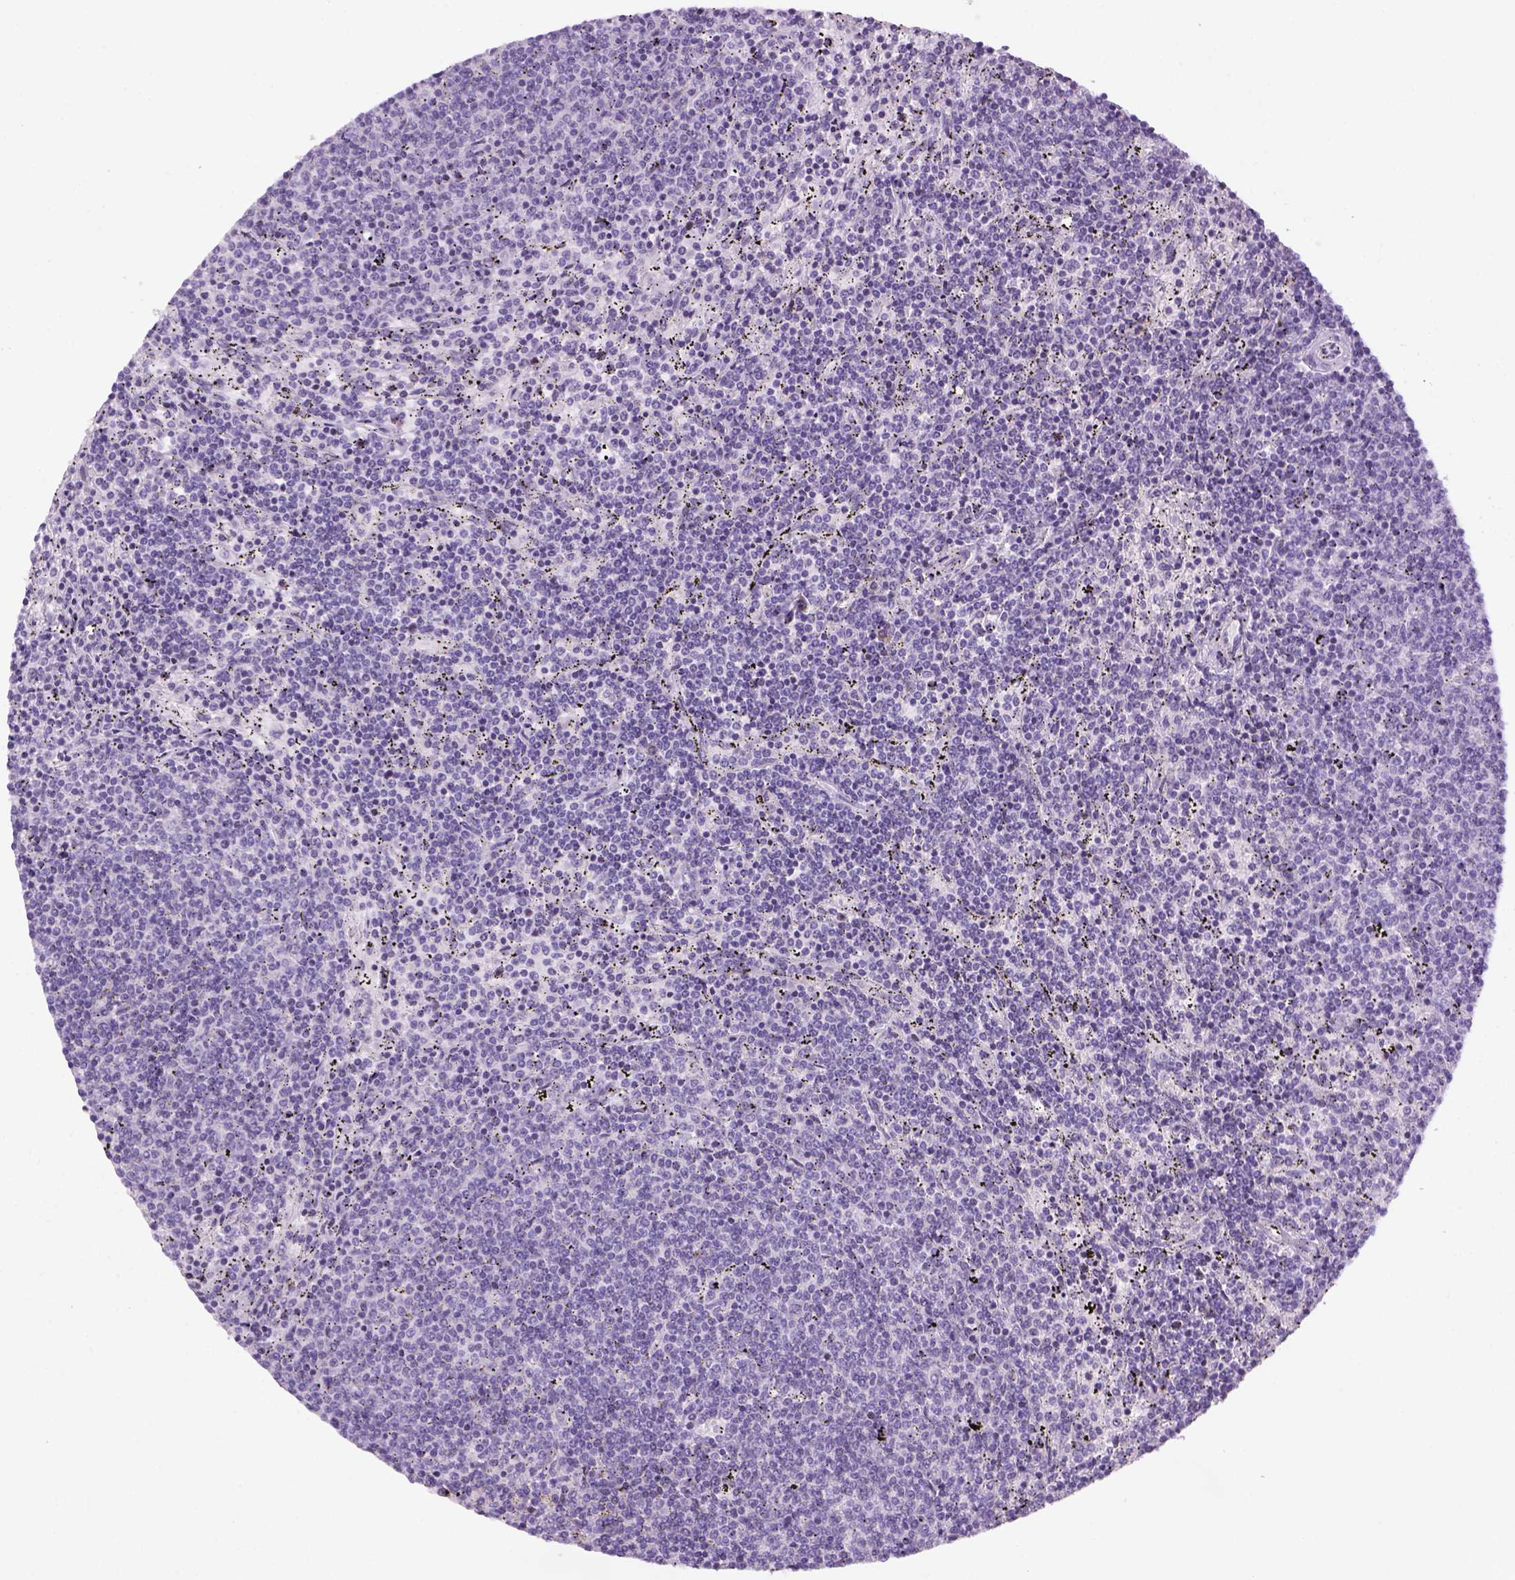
{"staining": {"intensity": "negative", "quantity": "none", "location": "none"}, "tissue": "lymphoma", "cell_type": "Tumor cells", "image_type": "cancer", "snomed": [{"axis": "morphology", "description": "Malignant lymphoma, non-Hodgkin's type, Low grade"}, {"axis": "topography", "description": "Spleen"}], "caption": "Immunohistochemical staining of human lymphoma displays no significant positivity in tumor cells.", "gene": "DNAH11", "patient": {"sex": "female", "age": 50}}